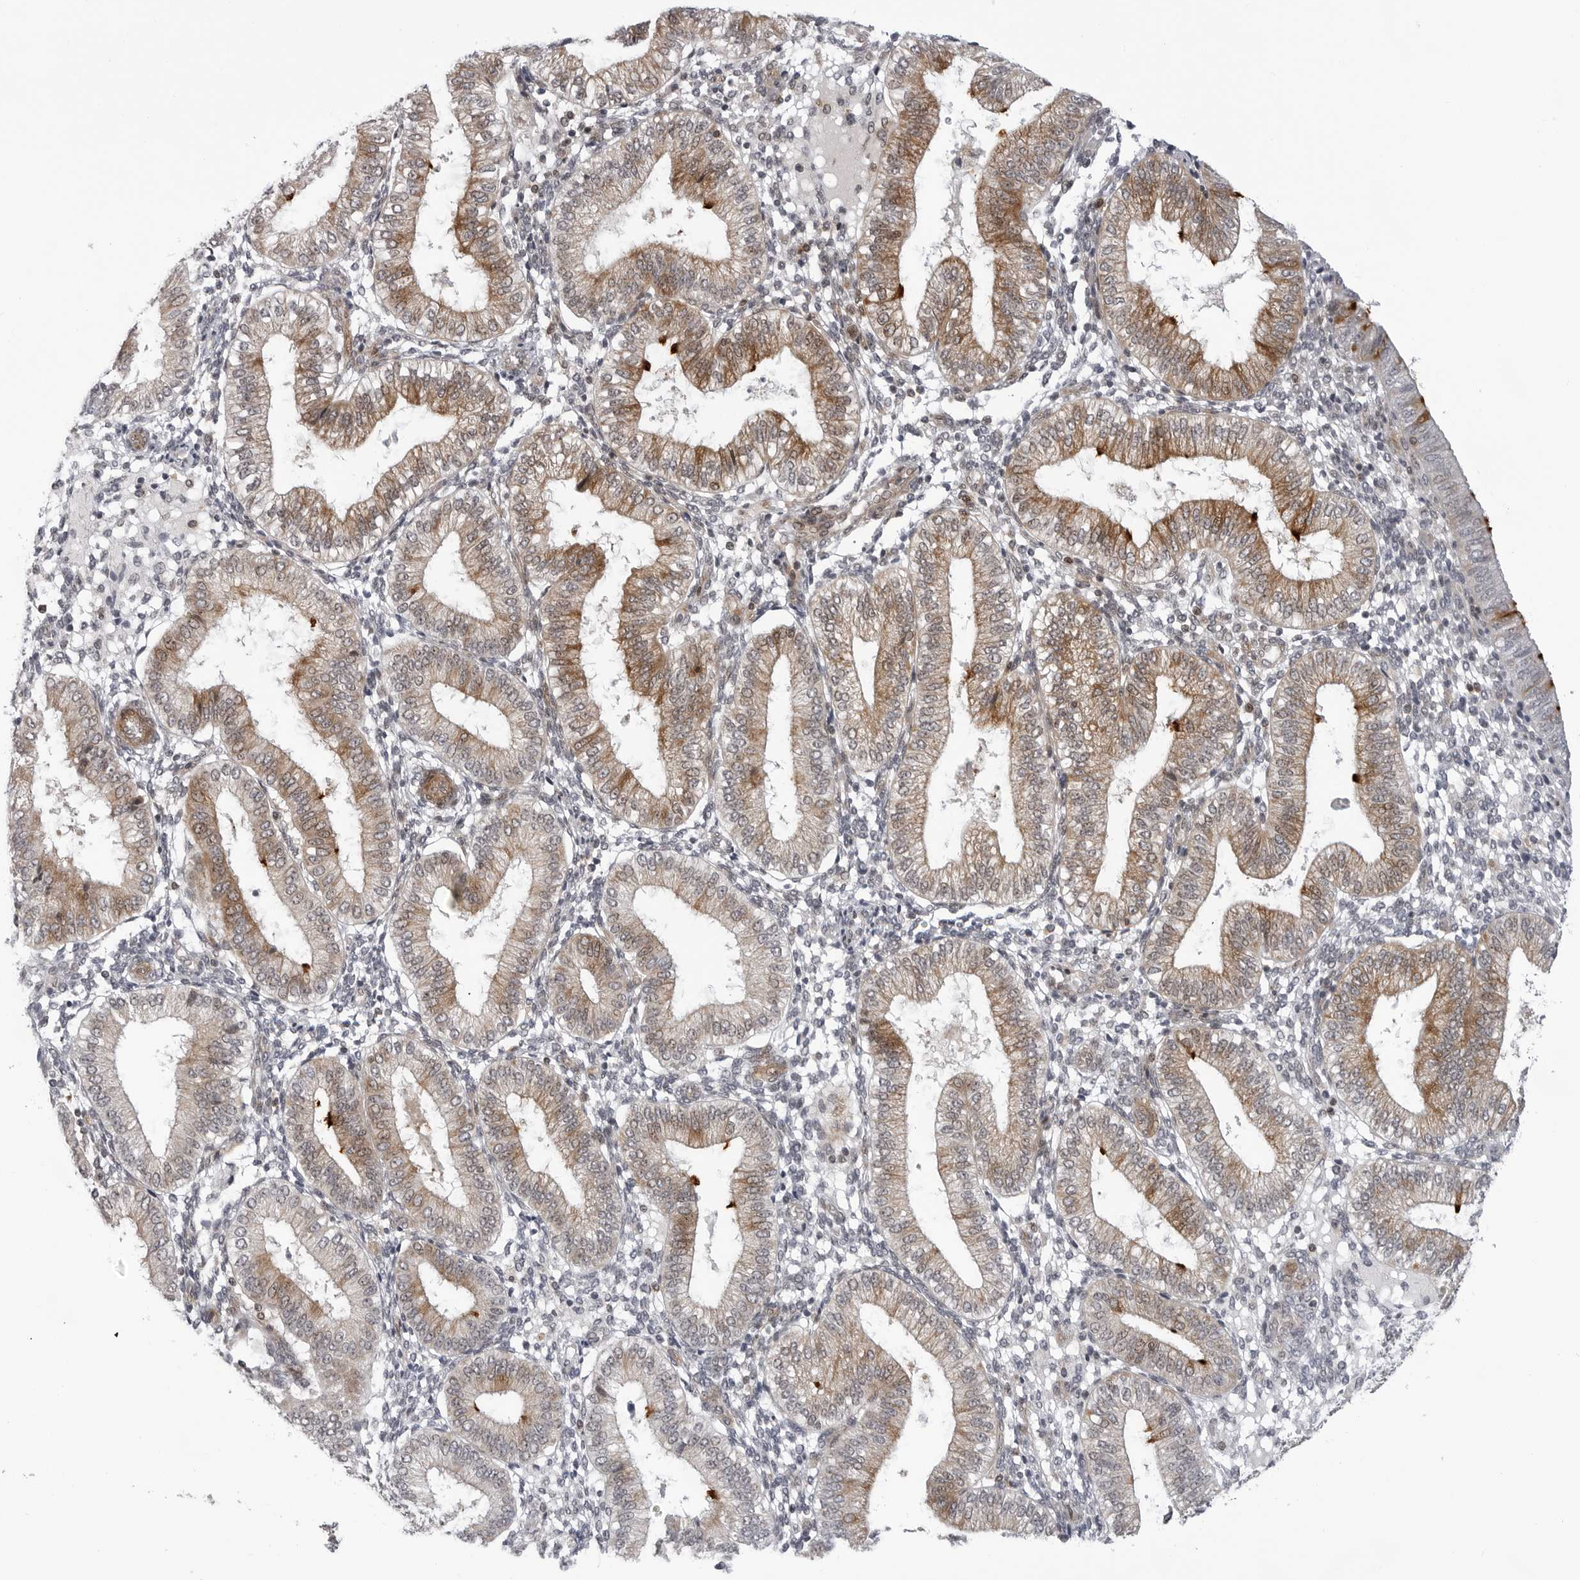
{"staining": {"intensity": "negative", "quantity": "none", "location": "none"}, "tissue": "endometrium", "cell_type": "Cells in endometrial stroma", "image_type": "normal", "snomed": [{"axis": "morphology", "description": "Normal tissue, NOS"}, {"axis": "topography", "description": "Endometrium"}], "caption": "IHC photomicrograph of benign endometrium: endometrium stained with DAB shows no significant protein staining in cells in endometrial stroma.", "gene": "ADAMTS5", "patient": {"sex": "female", "age": 39}}